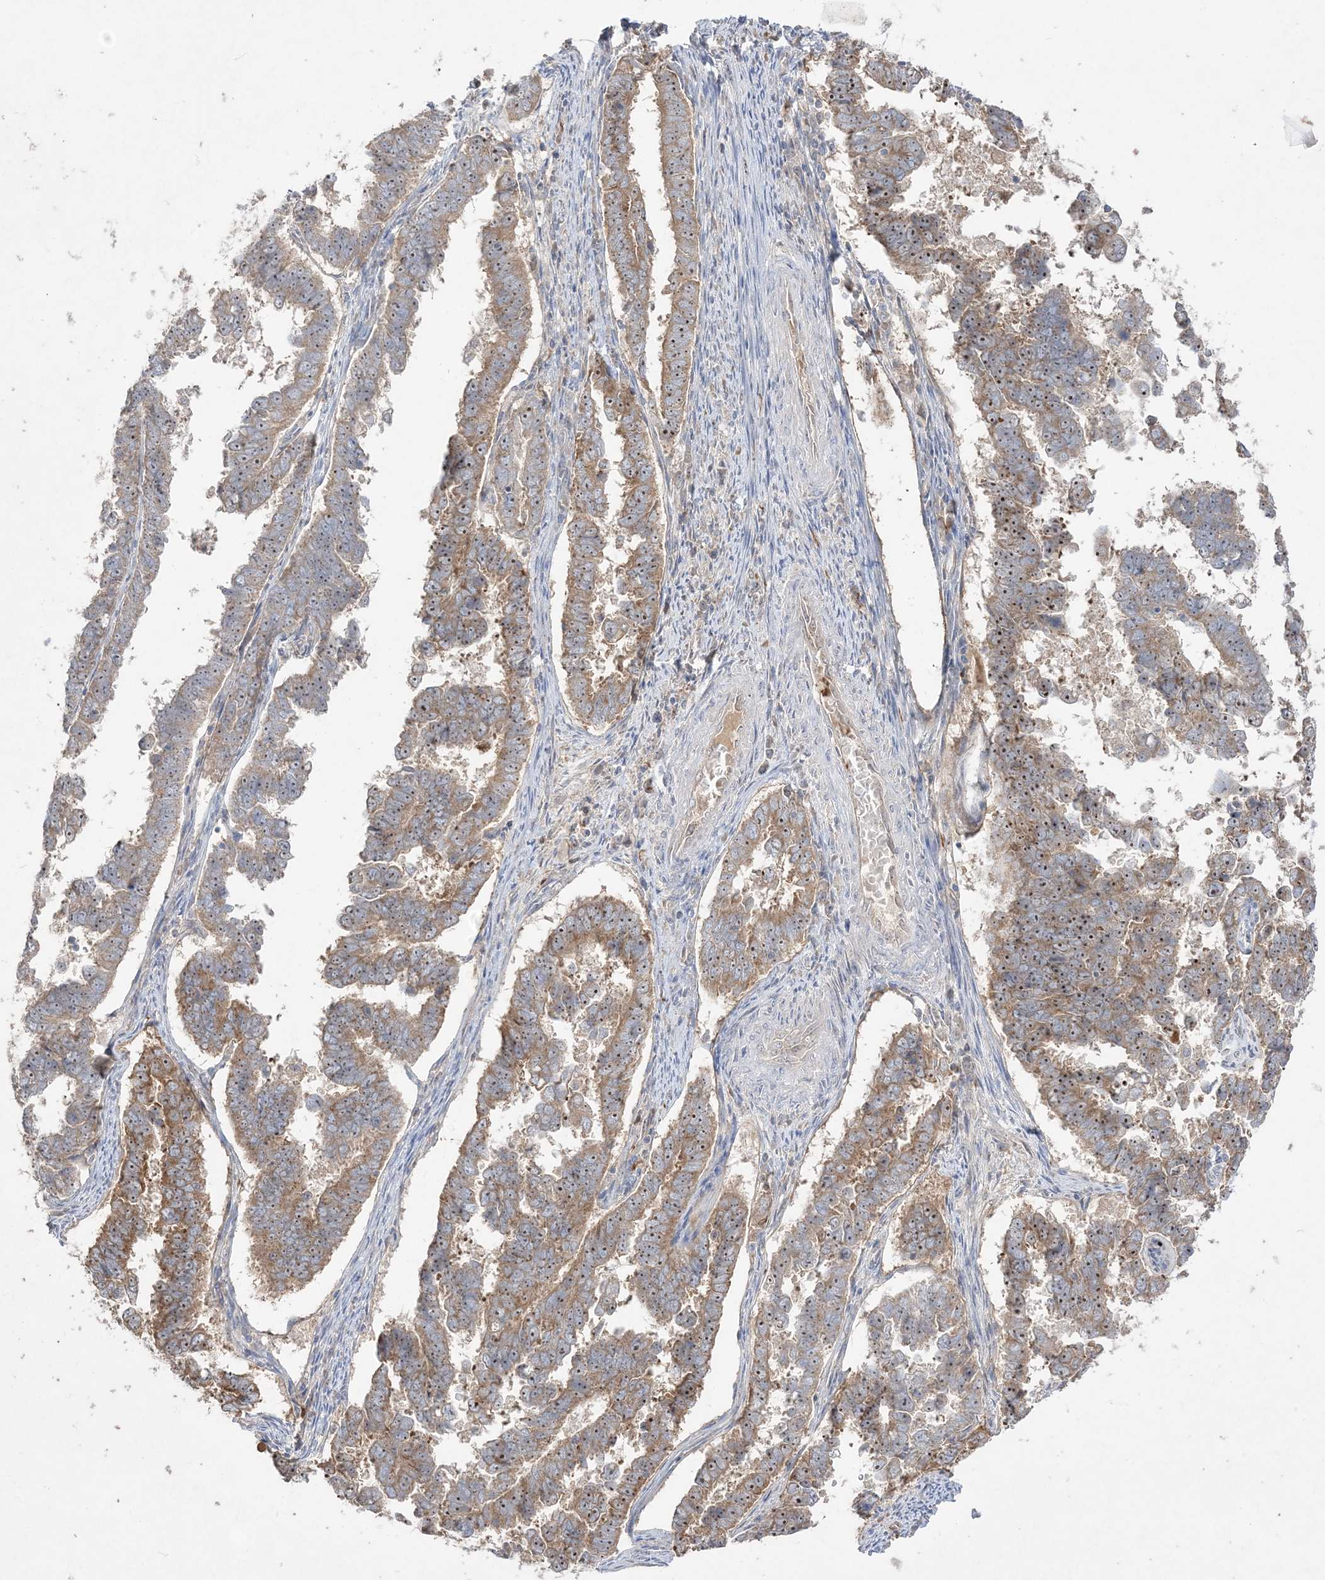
{"staining": {"intensity": "moderate", "quantity": ">75%", "location": "cytoplasmic/membranous,nuclear"}, "tissue": "endometrial cancer", "cell_type": "Tumor cells", "image_type": "cancer", "snomed": [{"axis": "morphology", "description": "Adenocarcinoma, NOS"}, {"axis": "topography", "description": "Endometrium"}], "caption": "Endometrial adenocarcinoma tissue reveals moderate cytoplasmic/membranous and nuclear positivity in about >75% of tumor cells", "gene": "NOP16", "patient": {"sex": "female", "age": 75}}